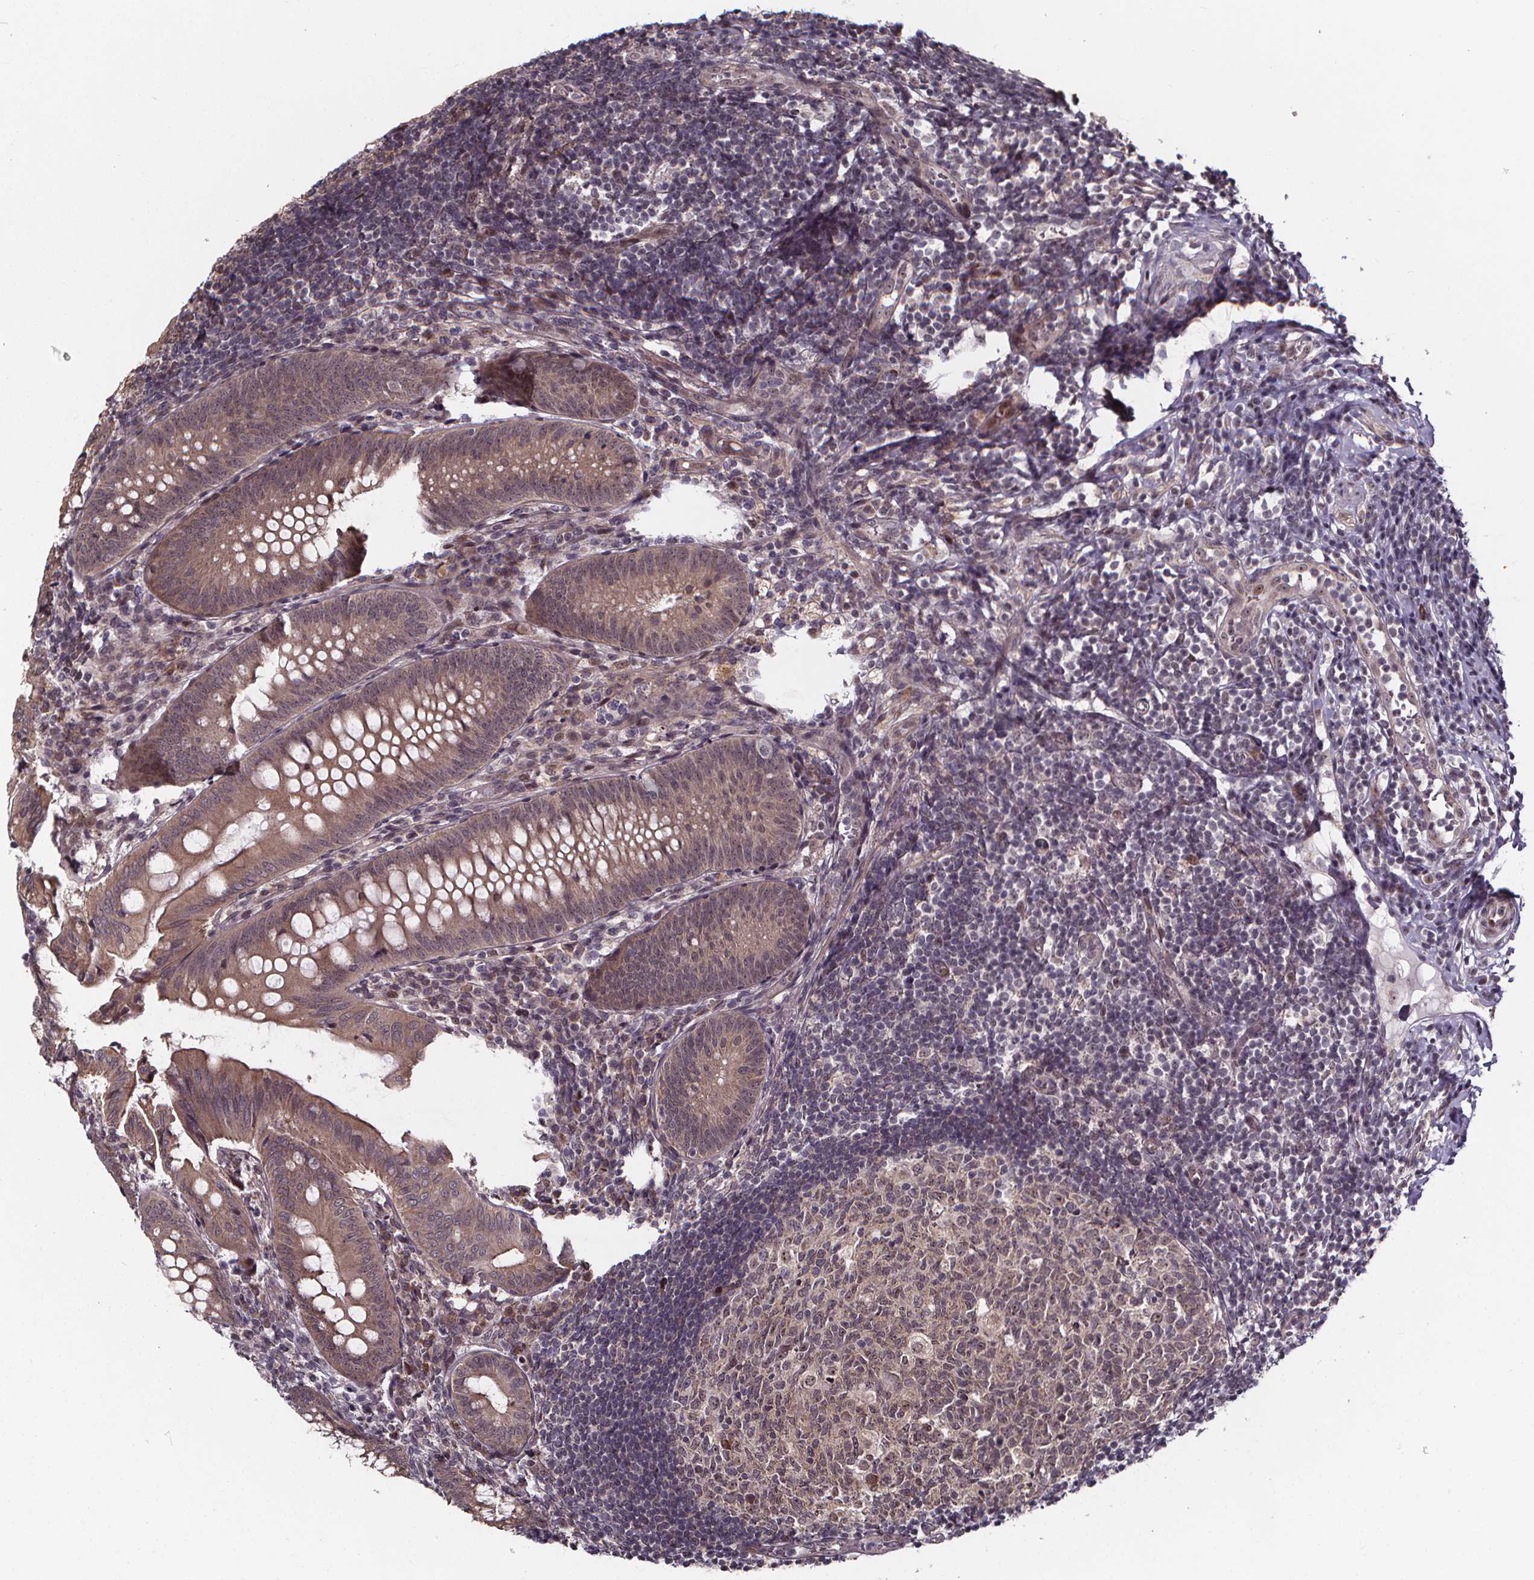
{"staining": {"intensity": "weak", "quantity": ">75%", "location": "cytoplasmic/membranous,nuclear"}, "tissue": "appendix", "cell_type": "Glandular cells", "image_type": "normal", "snomed": [{"axis": "morphology", "description": "Normal tissue, NOS"}, {"axis": "morphology", "description": "Inflammation, NOS"}, {"axis": "topography", "description": "Appendix"}], "caption": "Immunohistochemical staining of benign human appendix reveals low levels of weak cytoplasmic/membranous,nuclear staining in approximately >75% of glandular cells. The staining was performed using DAB, with brown indicating positive protein expression. Nuclei are stained blue with hematoxylin.", "gene": "DDIT3", "patient": {"sex": "male", "age": 16}}